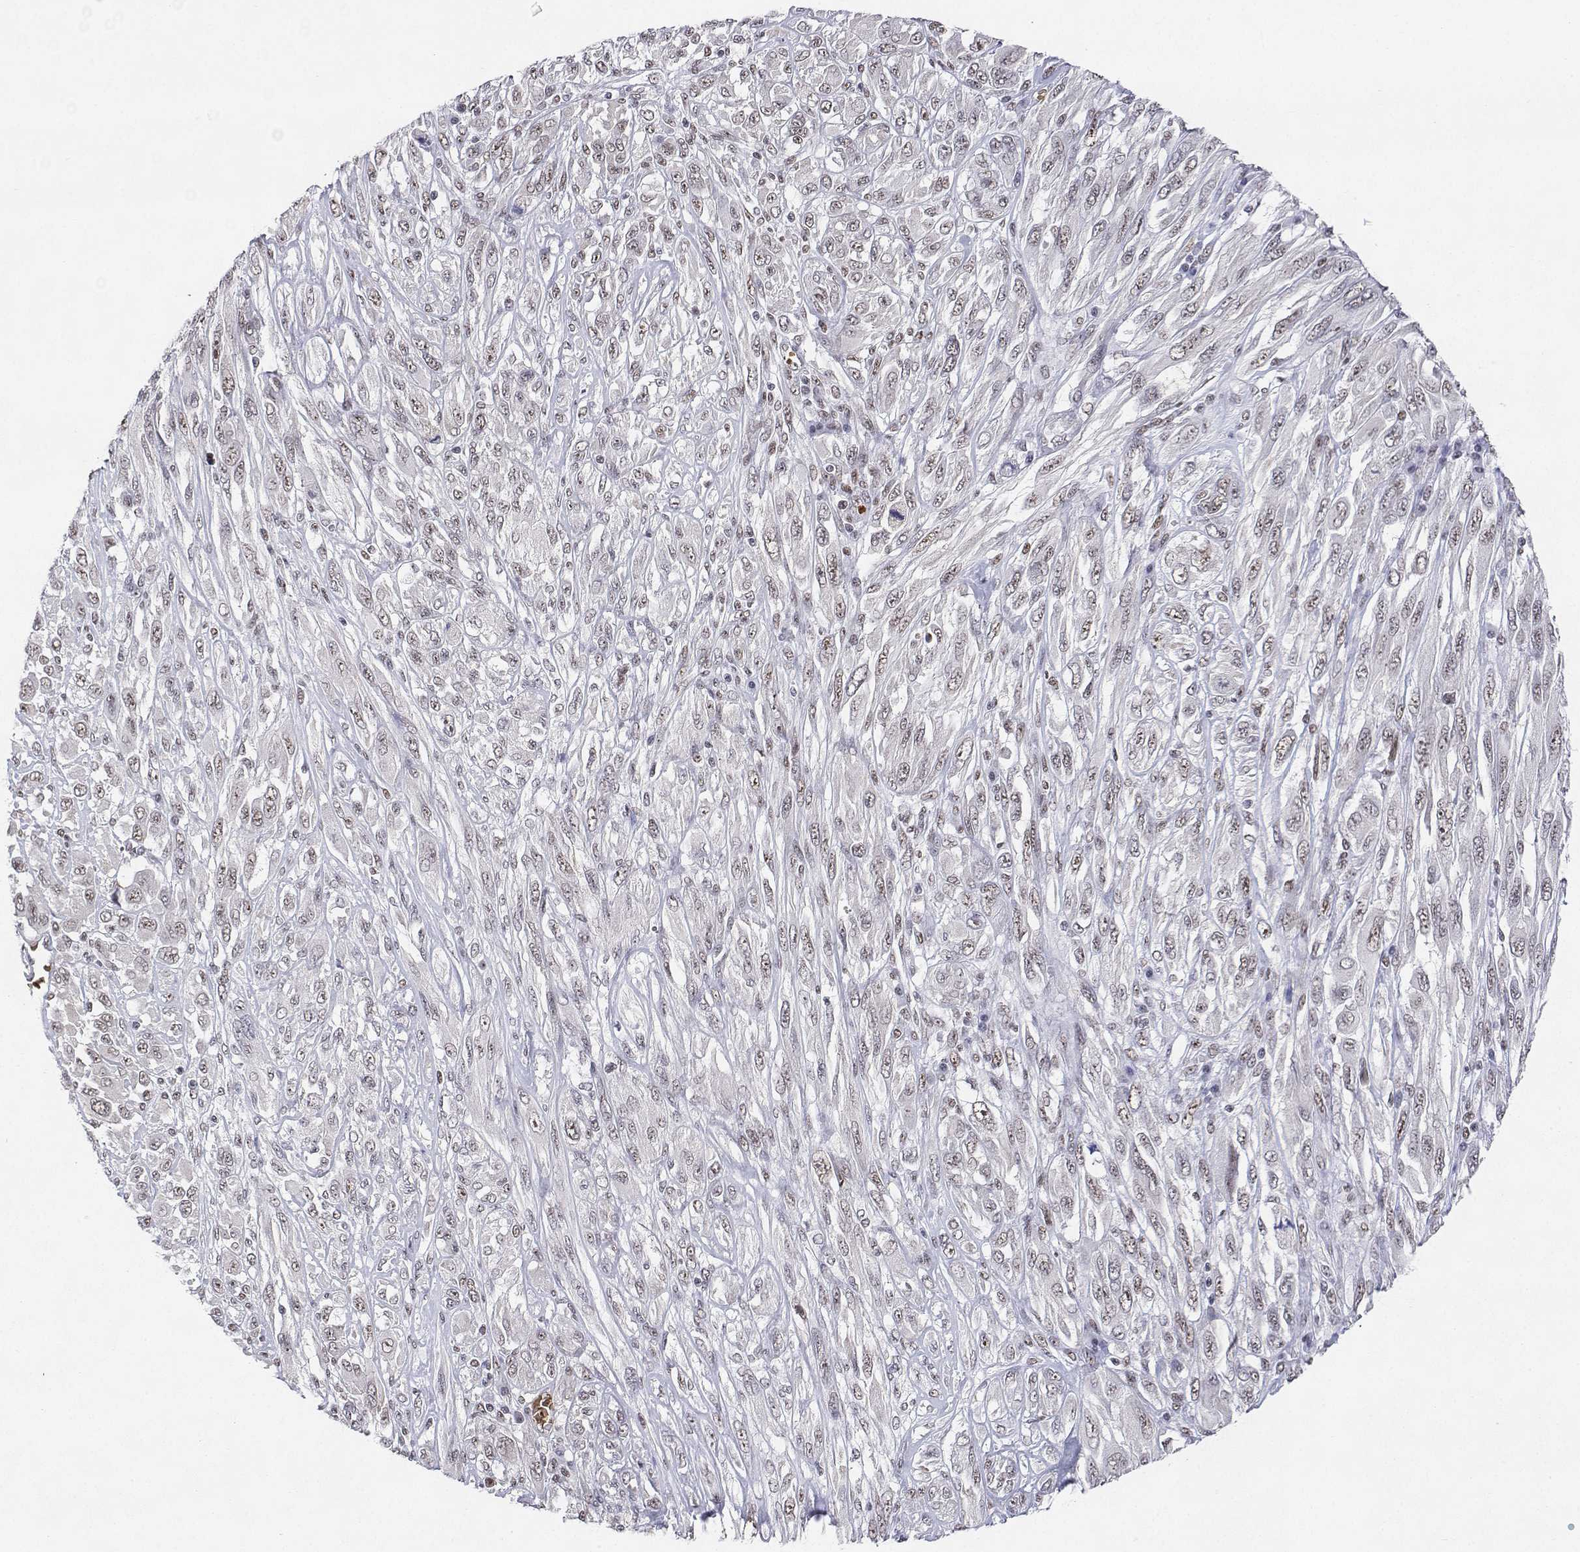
{"staining": {"intensity": "moderate", "quantity": ">75%", "location": "nuclear"}, "tissue": "melanoma", "cell_type": "Tumor cells", "image_type": "cancer", "snomed": [{"axis": "morphology", "description": "Malignant melanoma, NOS"}, {"axis": "topography", "description": "Skin"}], "caption": "Moderate nuclear expression for a protein is appreciated in about >75% of tumor cells of melanoma using IHC.", "gene": "ADAR", "patient": {"sex": "female", "age": 91}}